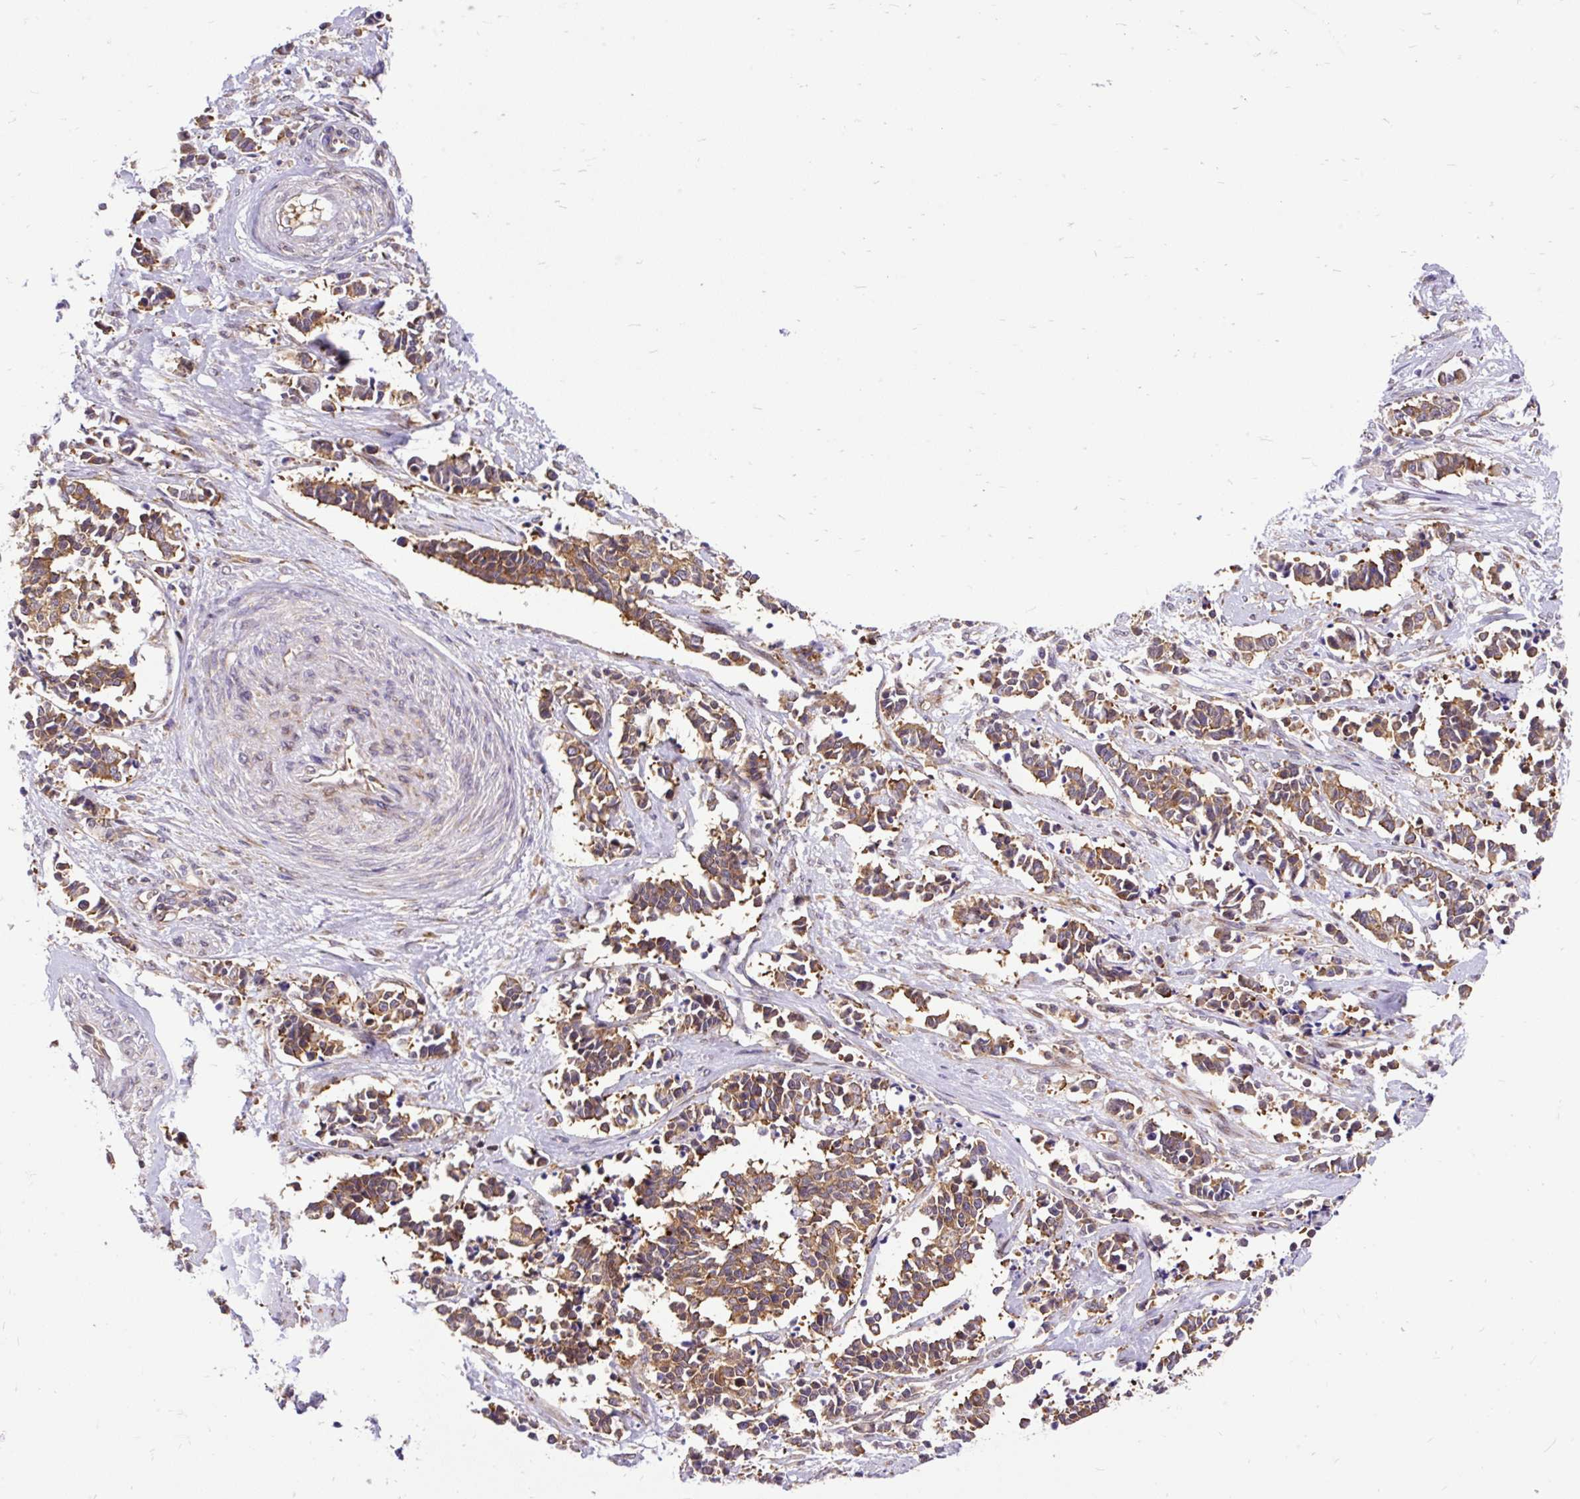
{"staining": {"intensity": "moderate", "quantity": ">75%", "location": "cytoplasmic/membranous"}, "tissue": "cervical cancer", "cell_type": "Tumor cells", "image_type": "cancer", "snomed": [{"axis": "morphology", "description": "Normal tissue, NOS"}, {"axis": "morphology", "description": "Squamous cell carcinoma, NOS"}, {"axis": "topography", "description": "Cervix"}], "caption": "Human cervical squamous cell carcinoma stained with a protein marker exhibits moderate staining in tumor cells.", "gene": "TRIM17", "patient": {"sex": "female", "age": 35}}